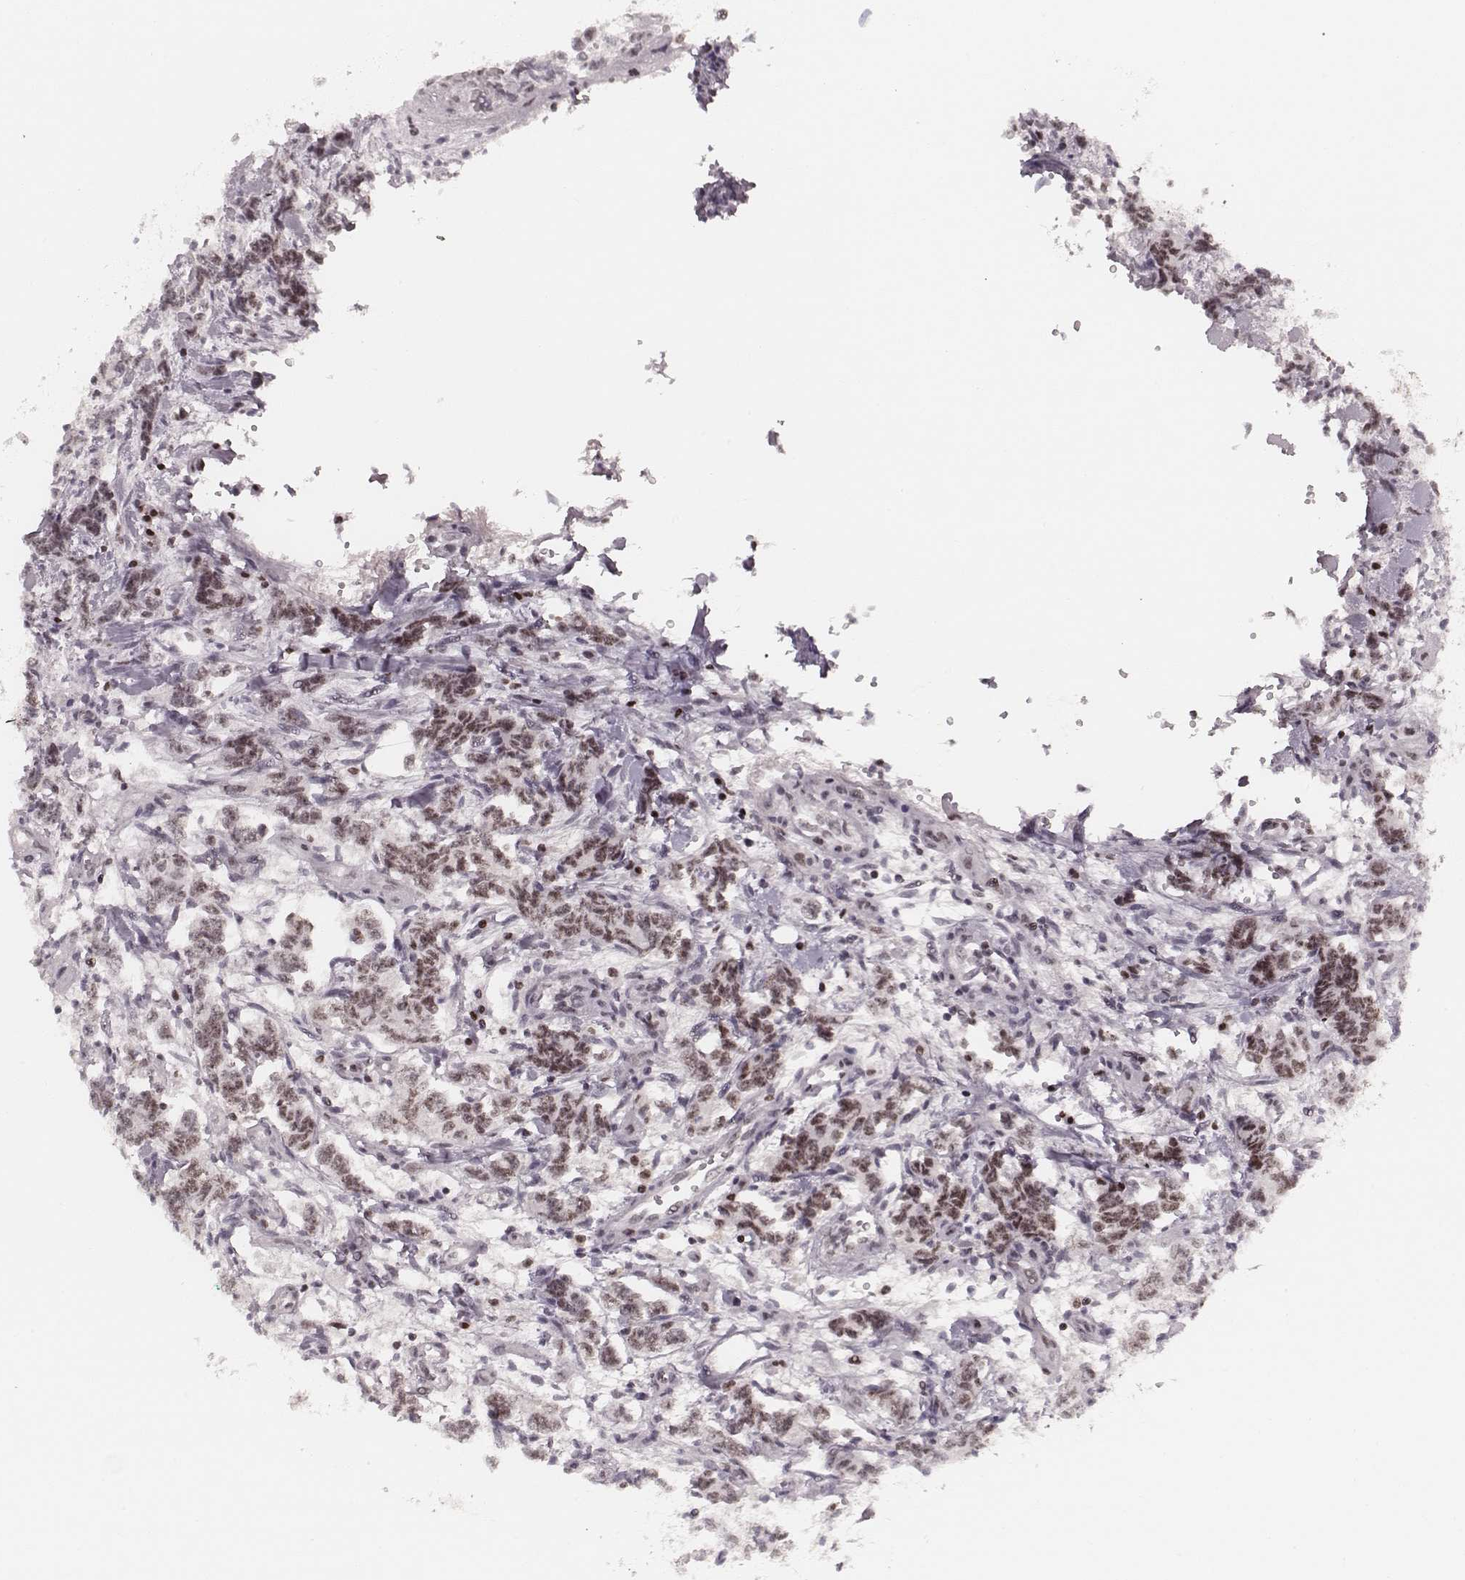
{"staining": {"intensity": "moderate", "quantity": ">75%", "location": "nuclear"}, "tissue": "carcinoid", "cell_type": "Tumor cells", "image_type": "cancer", "snomed": [{"axis": "morphology", "description": "Carcinoid, malignant, NOS"}, {"axis": "topography", "description": "Kidney"}], "caption": "This photomicrograph exhibits immunohistochemistry staining of carcinoid (malignant), with medium moderate nuclear staining in approximately >75% of tumor cells.", "gene": "PARP1", "patient": {"sex": "female", "age": 41}}